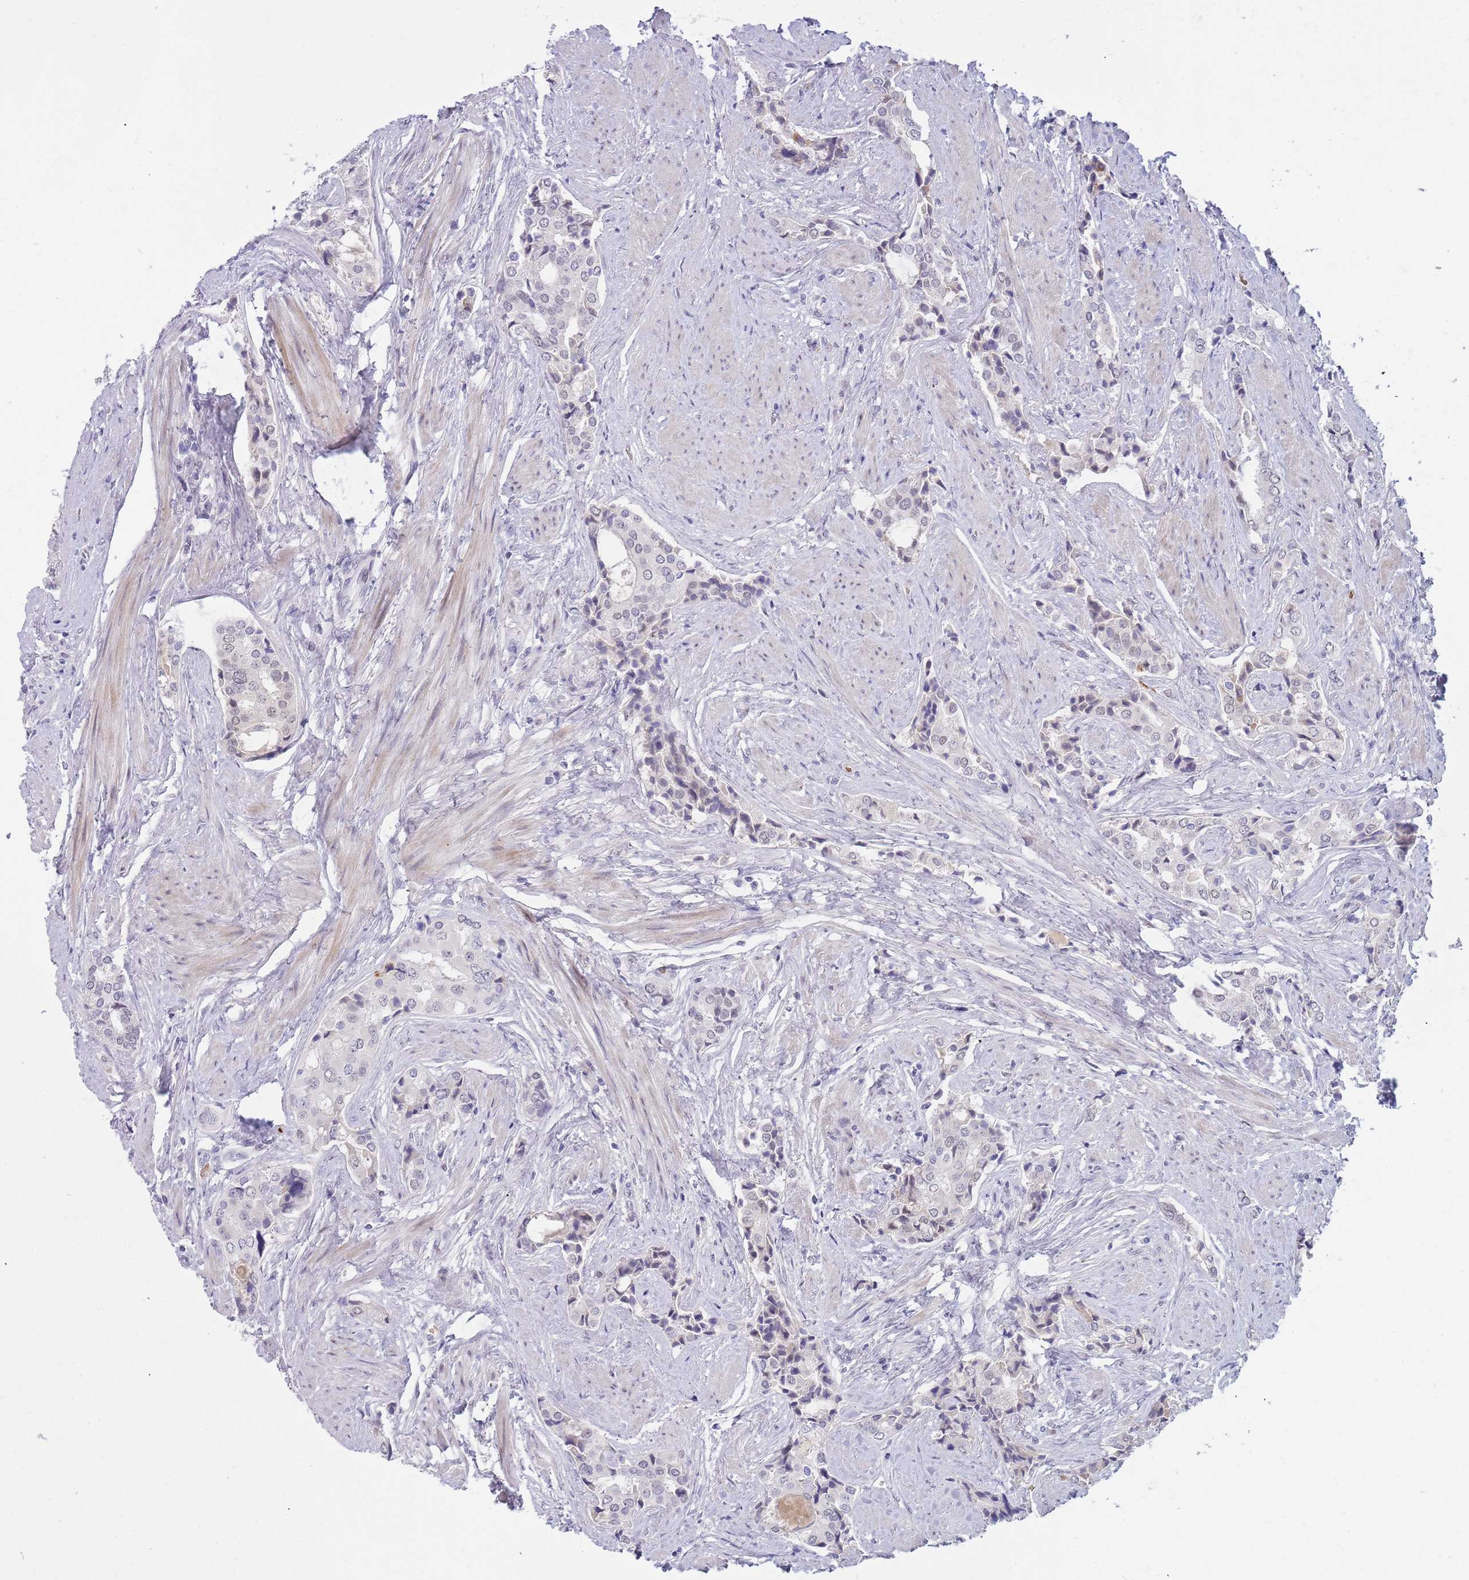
{"staining": {"intensity": "weak", "quantity": "<25%", "location": "cytoplasmic/membranous,nuclear"}, "tissue": "prostate cancer", "cell_type": "Tumor cells", "image_type": "cancer", "snomed": [{"axis": "morphology", "description": "Adenocarcinoma, High grade"}, {"axis": "topography", "description": "Prostate"}], "caption": "Tumor cells are negative for brown protein staining in prostate cancer (high-grade adenocarcinoma).", "gene": "LYPD6B", "patient": {"sex": "male", "age": 71}}